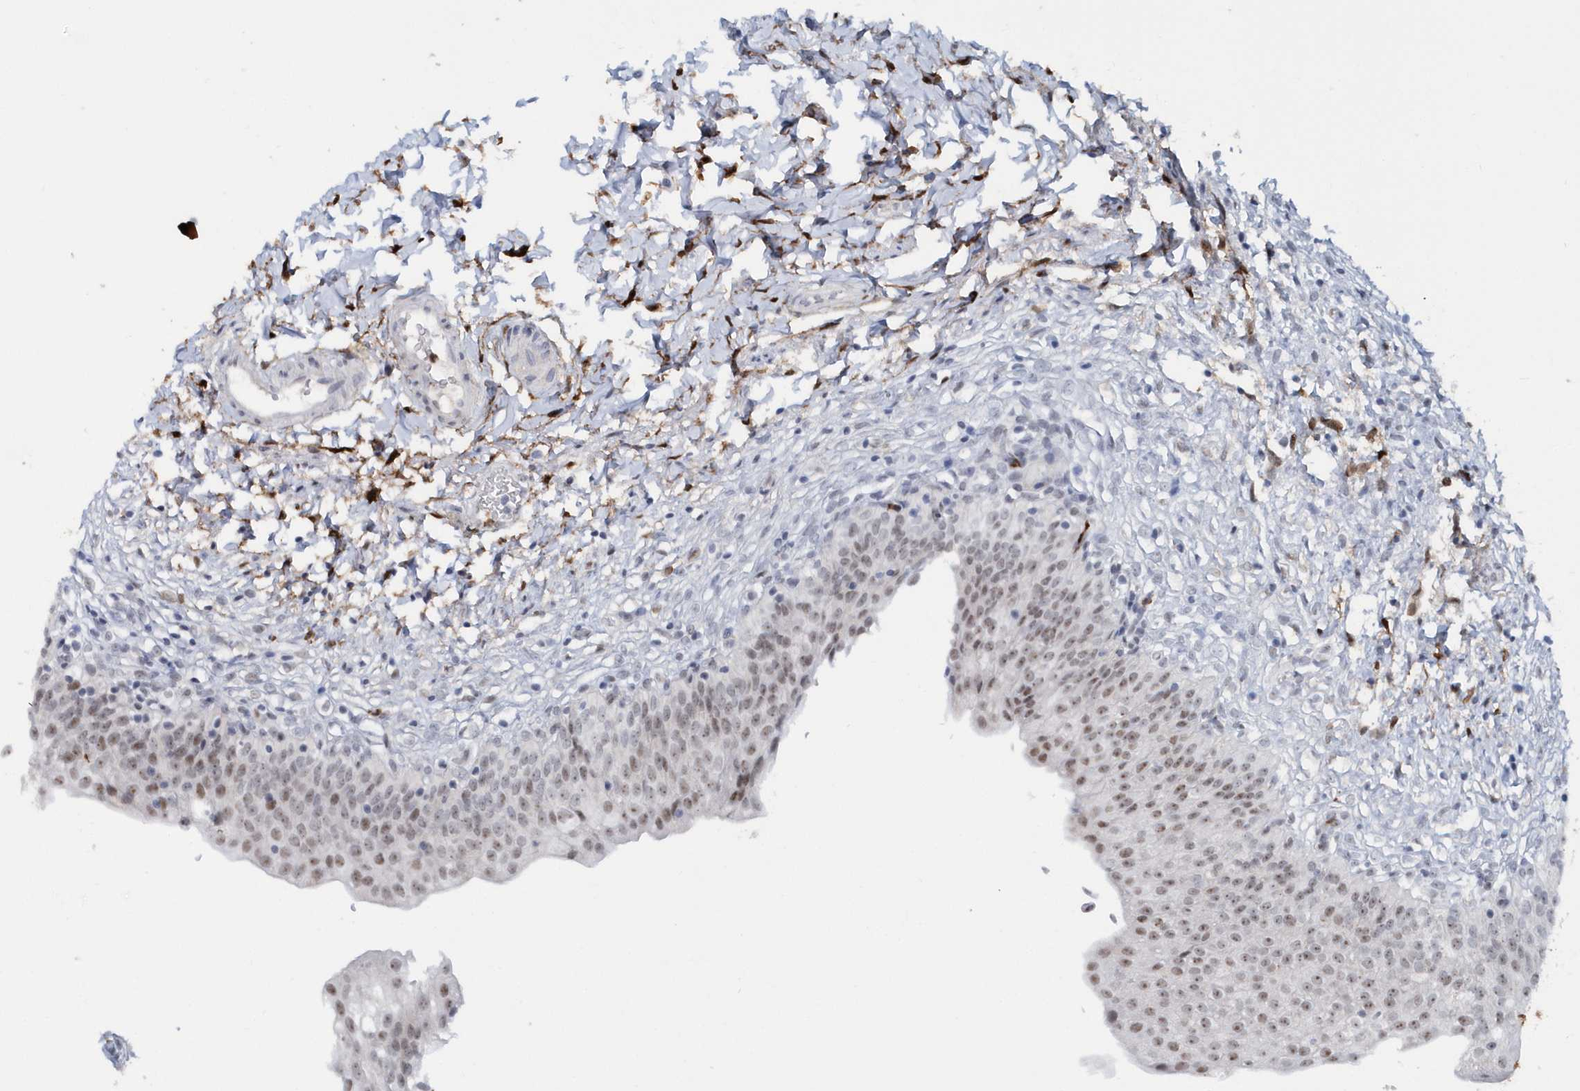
{"staining": {"intensity": "moderate", "quantity": "25%-75%", "location": "nuclear"}, "tissue": "urinary bladder", "cell_type": "Urothelial cells", "image_type": "normal", "snomed": [{"axis": "morphology", "description": "Normal tissue, NOS"}, {"axis": "topography", "description": "Urinary bladder"}], "caption": "Protein staining by immunohistochemistry shows moderate nuclear positivity in approximately 25%-75% of urothelial cells in unremarkable urinary bladder. The staining was performed using DAB (3,3'-diaminobenzidine) to visualize the protein expression in brown, while the nuclei were stained in blue with hematoxylin (Magnification: 20x).", "gene": "ASCL4", "patient": {"sex": "male", "age": 55}}